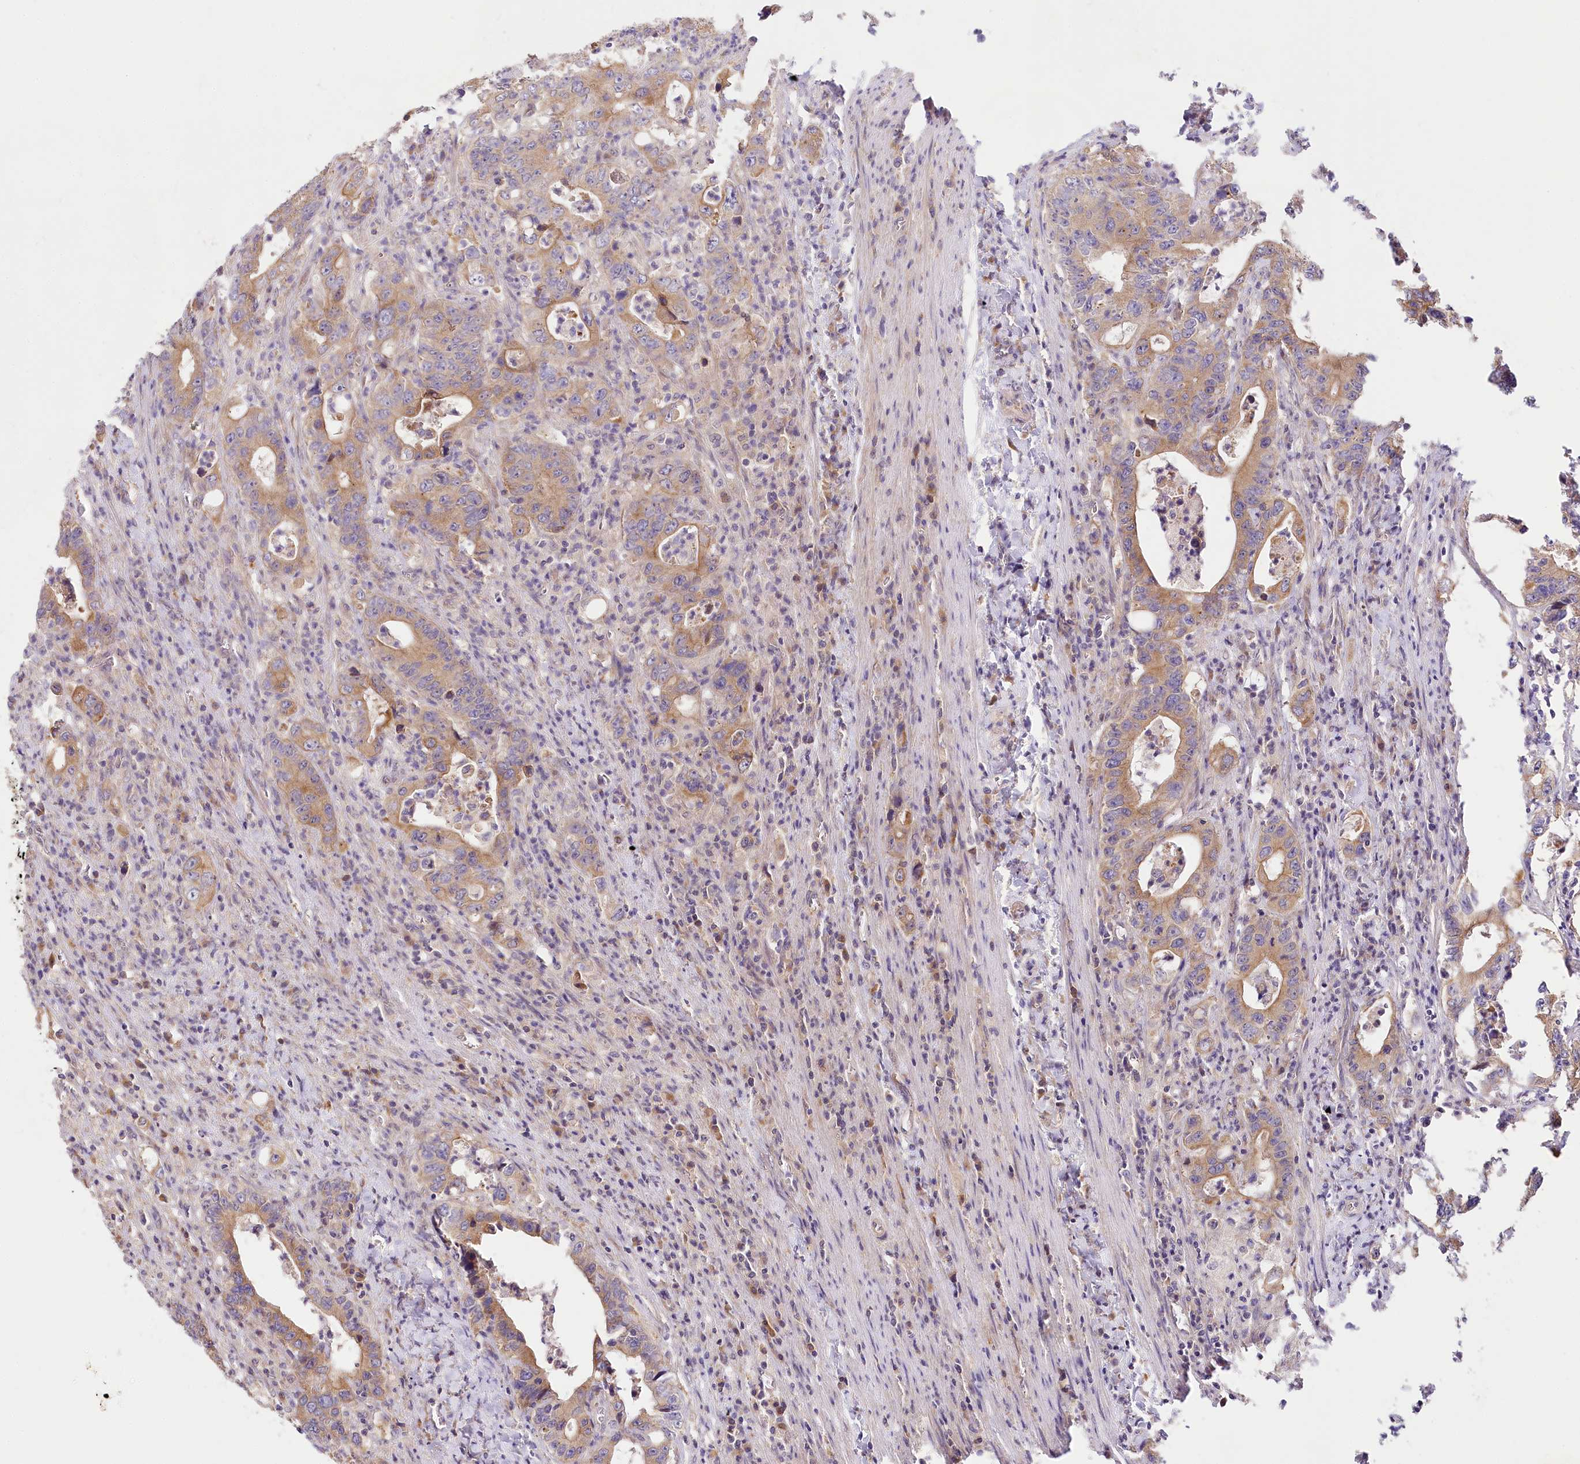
{"staining": {"intensity": "moderate", "quantity": ">75%", "location": "cytoplasmic/membranous"}, "tissue": "colorectal cancer", "cell_type": "Tumor cells", "image_type": "cancer", "snomed": [{"axis": "morphology", "description": "Adenocarcinoma, NOS"}, {"axis": "topography", "description": "Colon"}], "caption": "Human colorectal cancer stained for a protein (brown) demonstrates moderate cytoplasmic/membranous positive staining in approximately >75% of tumor cells.", "gene": "PYROXD1", "patient": {"sex": "female", "age": 75}}